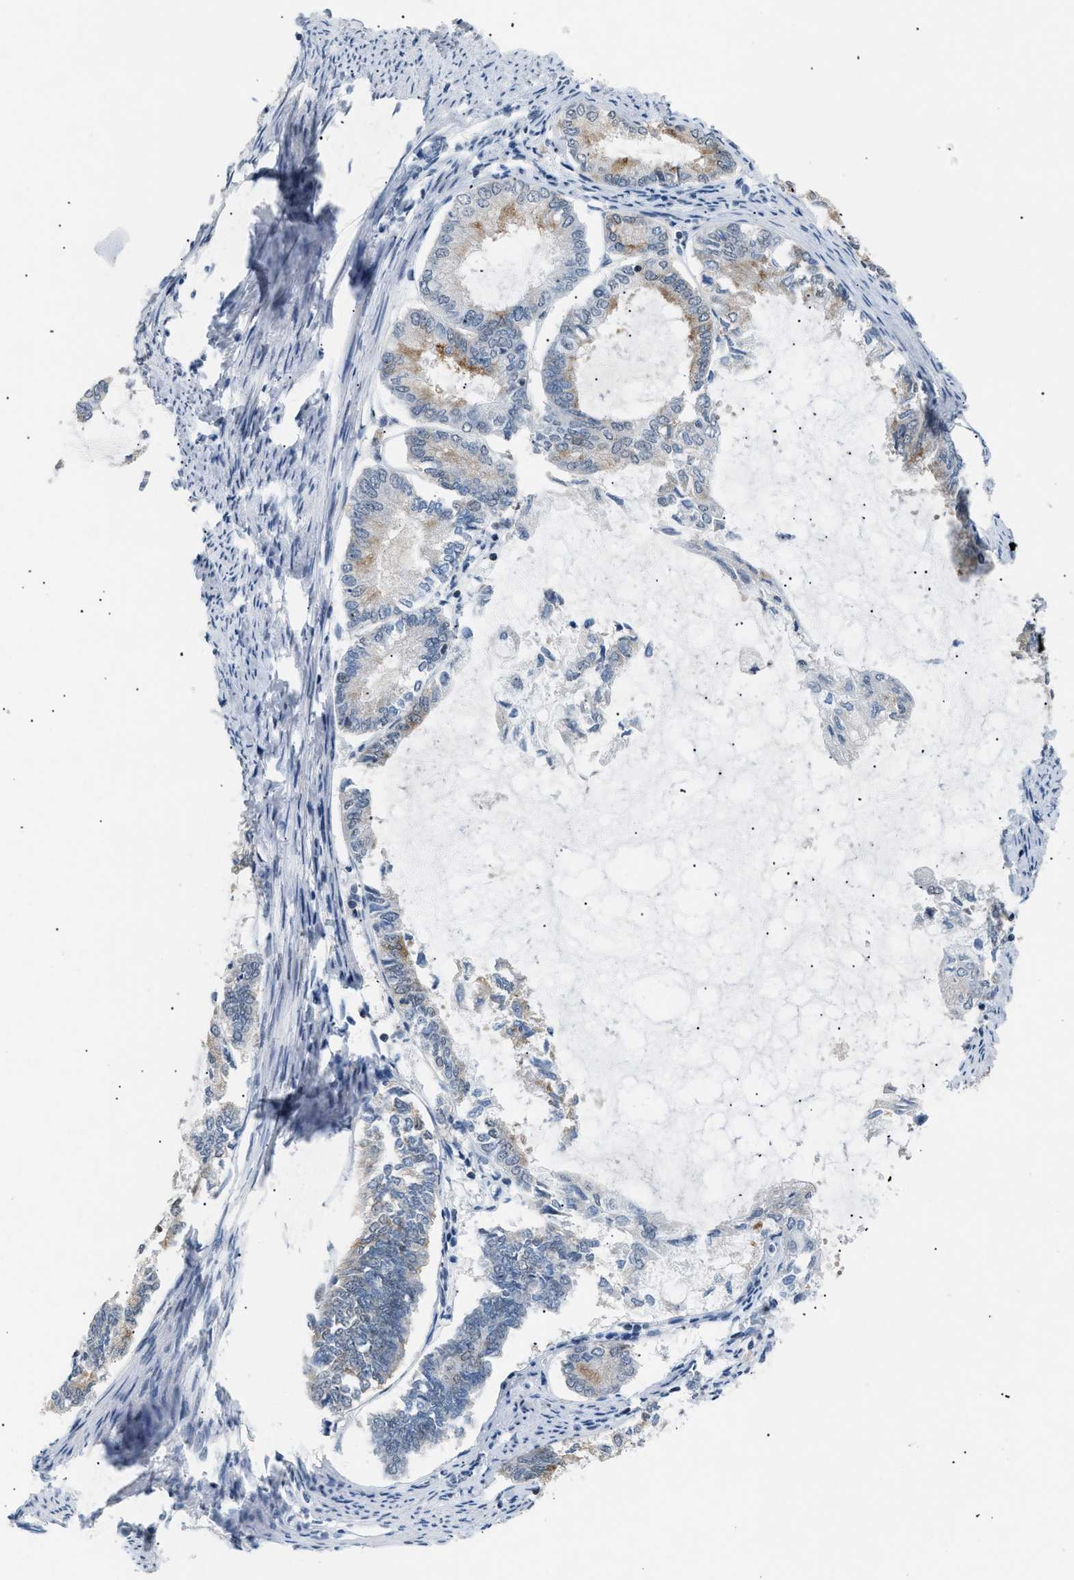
{"staining": {"intensity": "moderate", "quantity": "<25%", "location": "cytoplasmic/membranous"}, "tissue": "endometrial cancer", "cell_type": "Tumor cells", "image_type": "cancer", "snomed": [{"axis": "morphology", "description": "Adenocarcinoma, NOS"}, {"axis": "topography", "description": "Endometrium"}], "caption": "Endometrial adenocarcinoma tissue shows moderate cytoplasmic/membranous expression in approximately <25% of tumor cells", "gene": "KCNC3", "patient": {"sex": "female", "age": 86}}